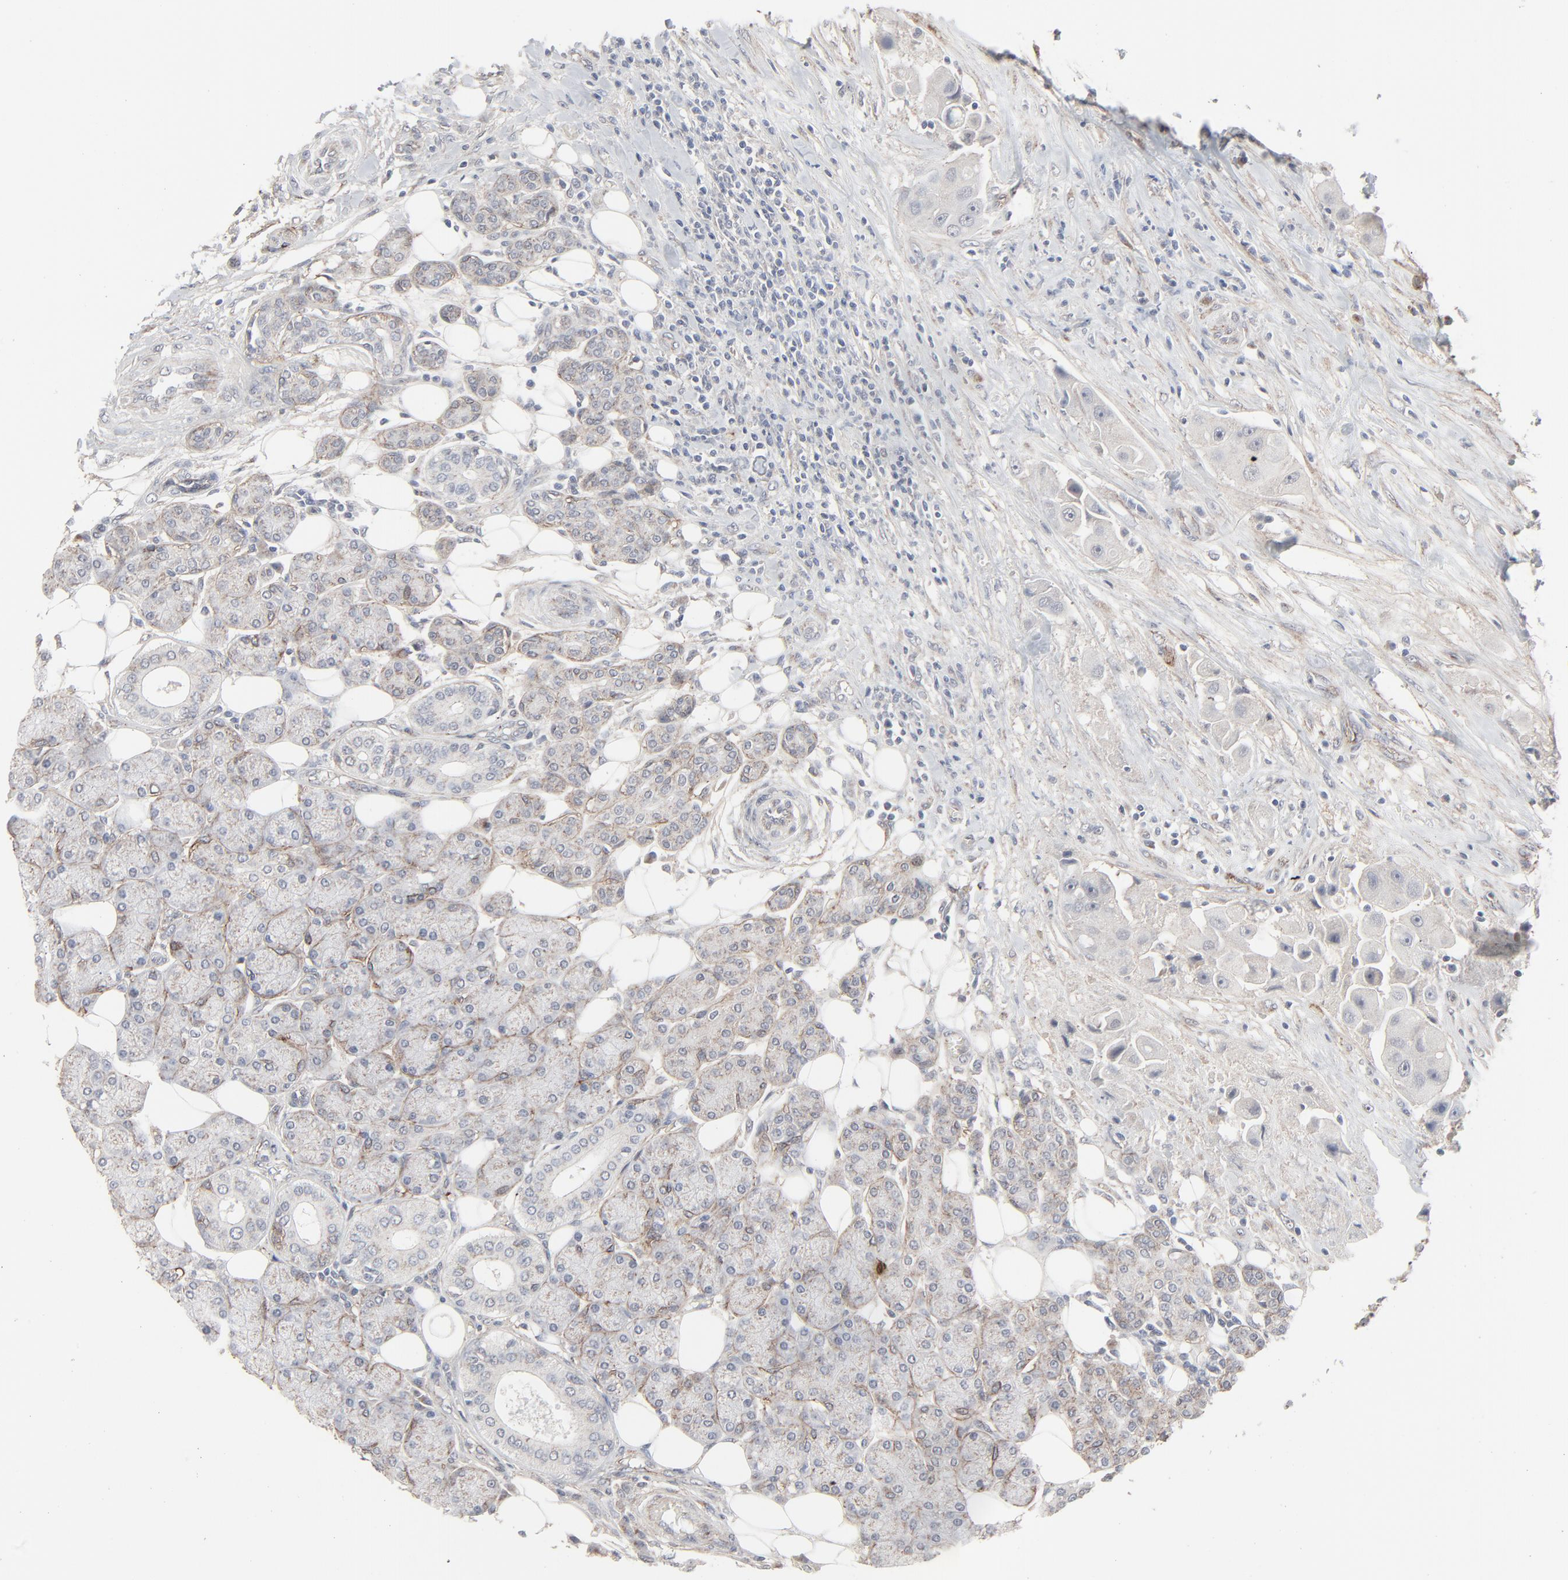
{"staining": {"intensity": "negative", "quantity": "none", "location": "none"}, "tissue": "head and neck cancer", "cell_type": "Tumor cells", "image_type": "cancer", "snomed": [{"axis": "morphology", "description": "Normal tissue, NOS"}, {"axis": "morphology", "description": "Adenocarcinoma, NOS"}, {"axis": "topography", "description": "Salivary gland"}, {"axis": "topography", "description": "Head-Neck"}], "caption": "Immunohistochemistry histopathology image of adenocarcinoma (head and neck) stained for a protein (brown), which demonstrates no positivity in tumor cells. (Stains: DAB immunohistochemistry (IHC) with hematoxylin counter stain, Microscopy: brightfield microscopy at high magnification).", "gene": "JAM3", "patient": {"sex": "male", "age": 80}}